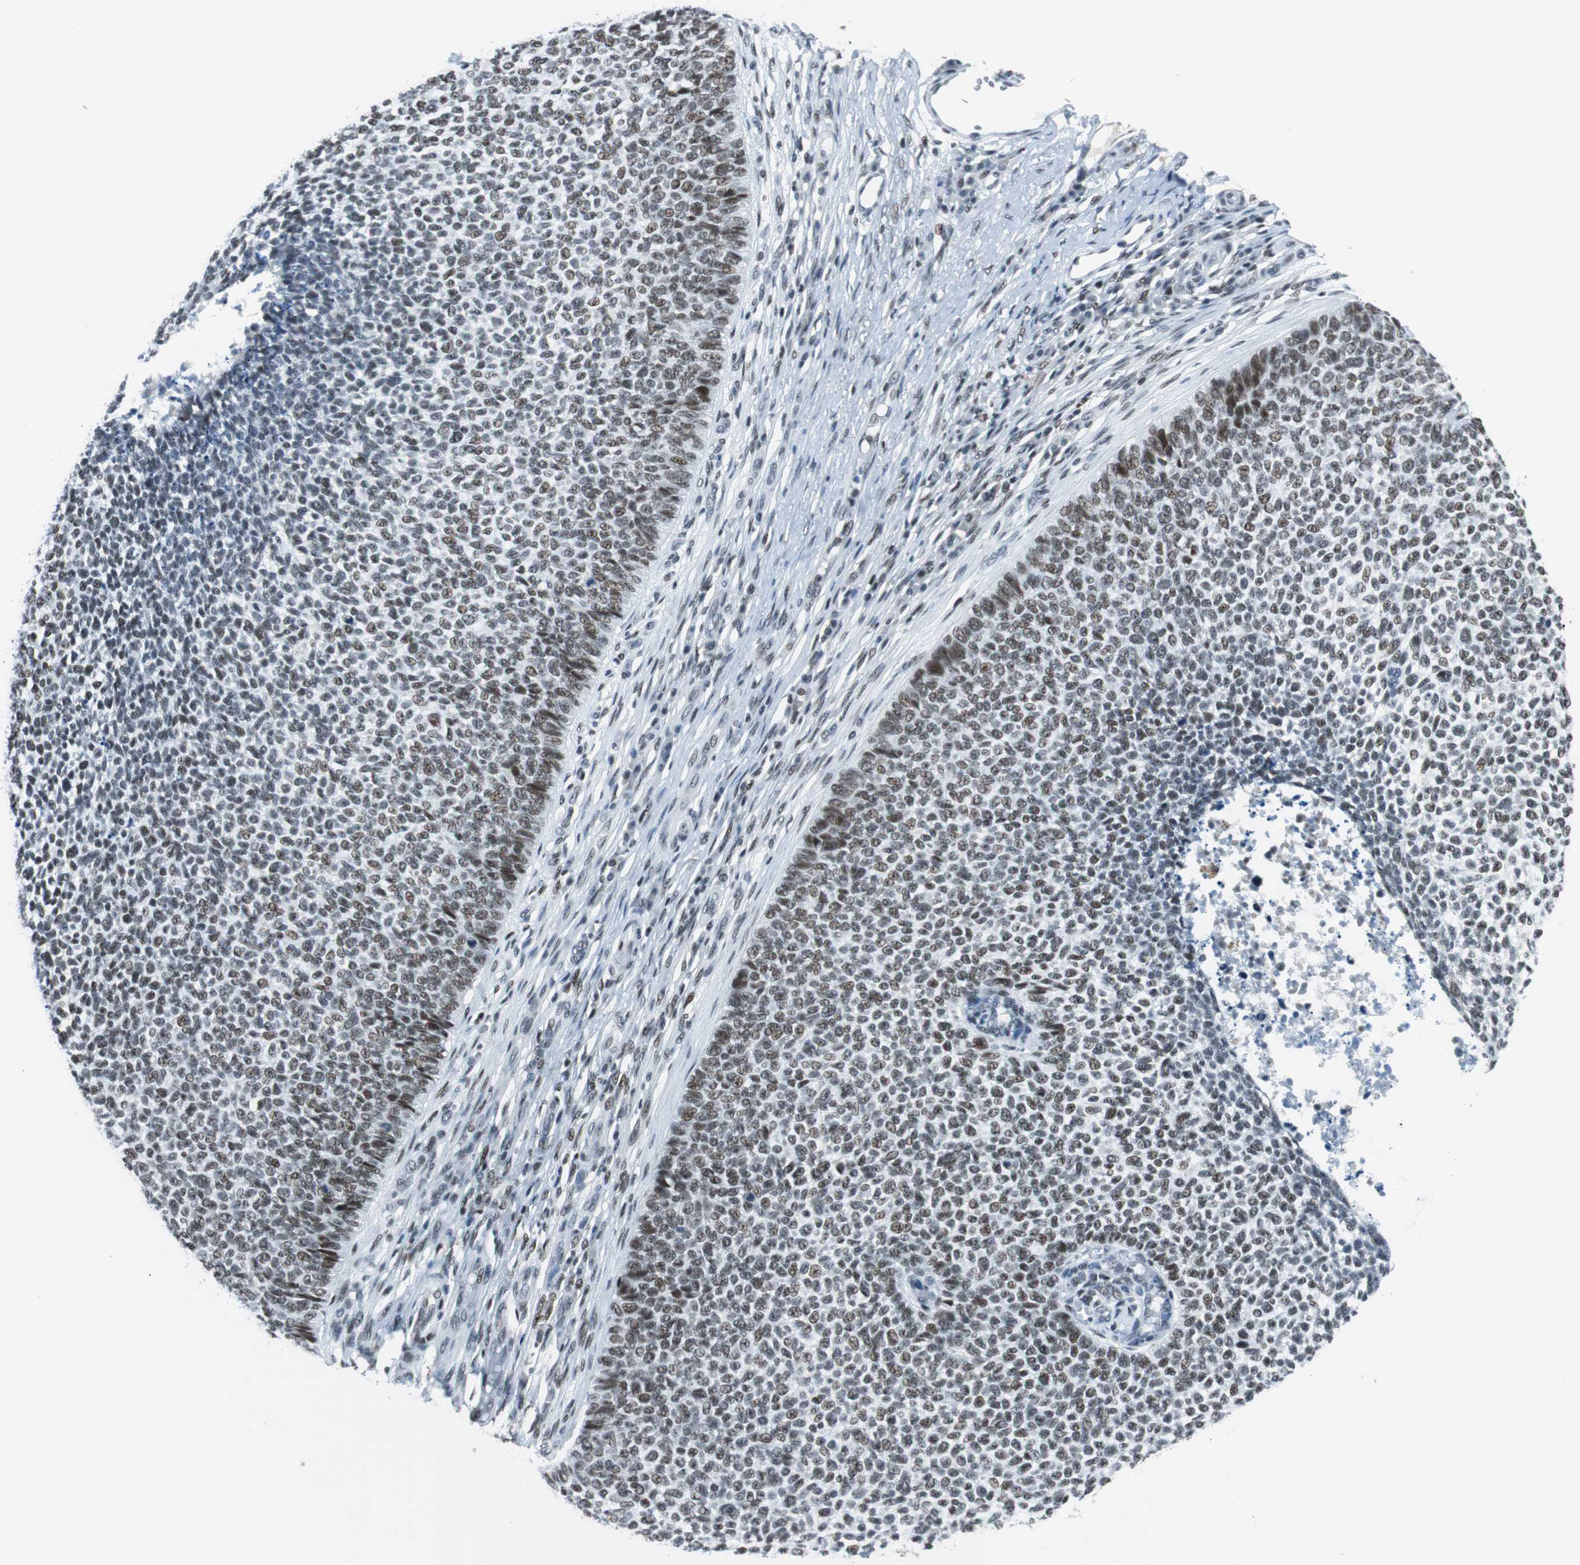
{"staining": {"intensity": "weak", "quantity": "25%-75%", "location": "nuclear"}, "tissue": "skin cancer", "cell_type": "Tumor cells", "image_type": "cancer", "snomed": [{"axis": "morphology", "description": "Basal cell carcinoma"}, {"axis": "topography", "description": "Skin"}], "caption": "Brown immunohistochemical staining in skin cancer displays weak nuclear positivity in about 25%-75% of tumor cells.", "gene": "HDAC3", "patient": {"sex": "female", "age": 84}}